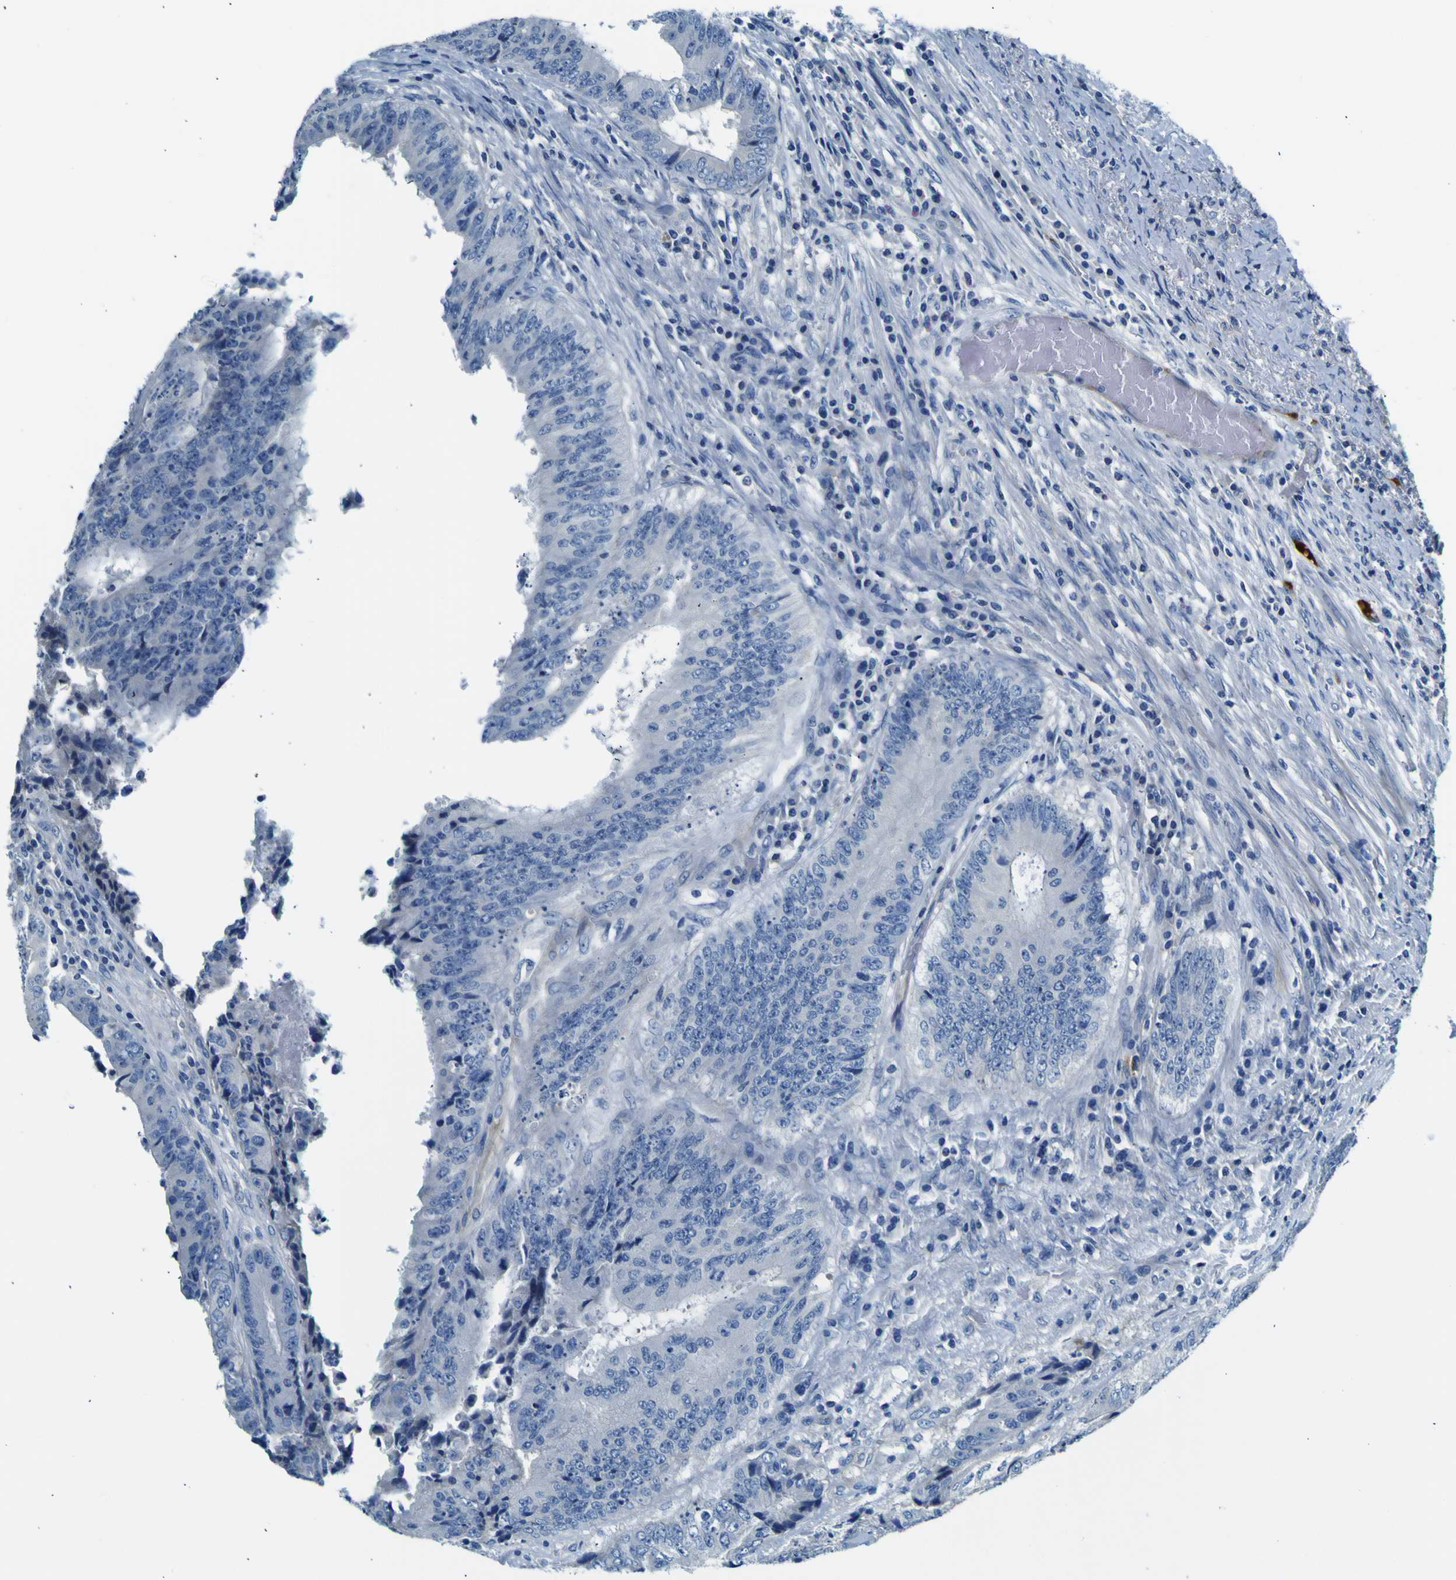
{"staining": {"intensity": "negative", "quantity": "none", "location": "none"}, "tissue": "colorectal cancer", "cell_type": "Tumor cells", "image_type": "cancer", "snomed": [{"axis": "morphology", "description": "Adenocarcinoma, NOS"}, {"axis": "topography", "description": "Rectum"}], "caption": "This photomicrograph is of colorectal cancer stained with immunohistochemistry (IHC) to label a protein in brown with the nuclei are counter-stained blue. There is no expression in tumor cells.", "gene": "ADGRA2", "patient": {"sex": "male", "age": 72}}